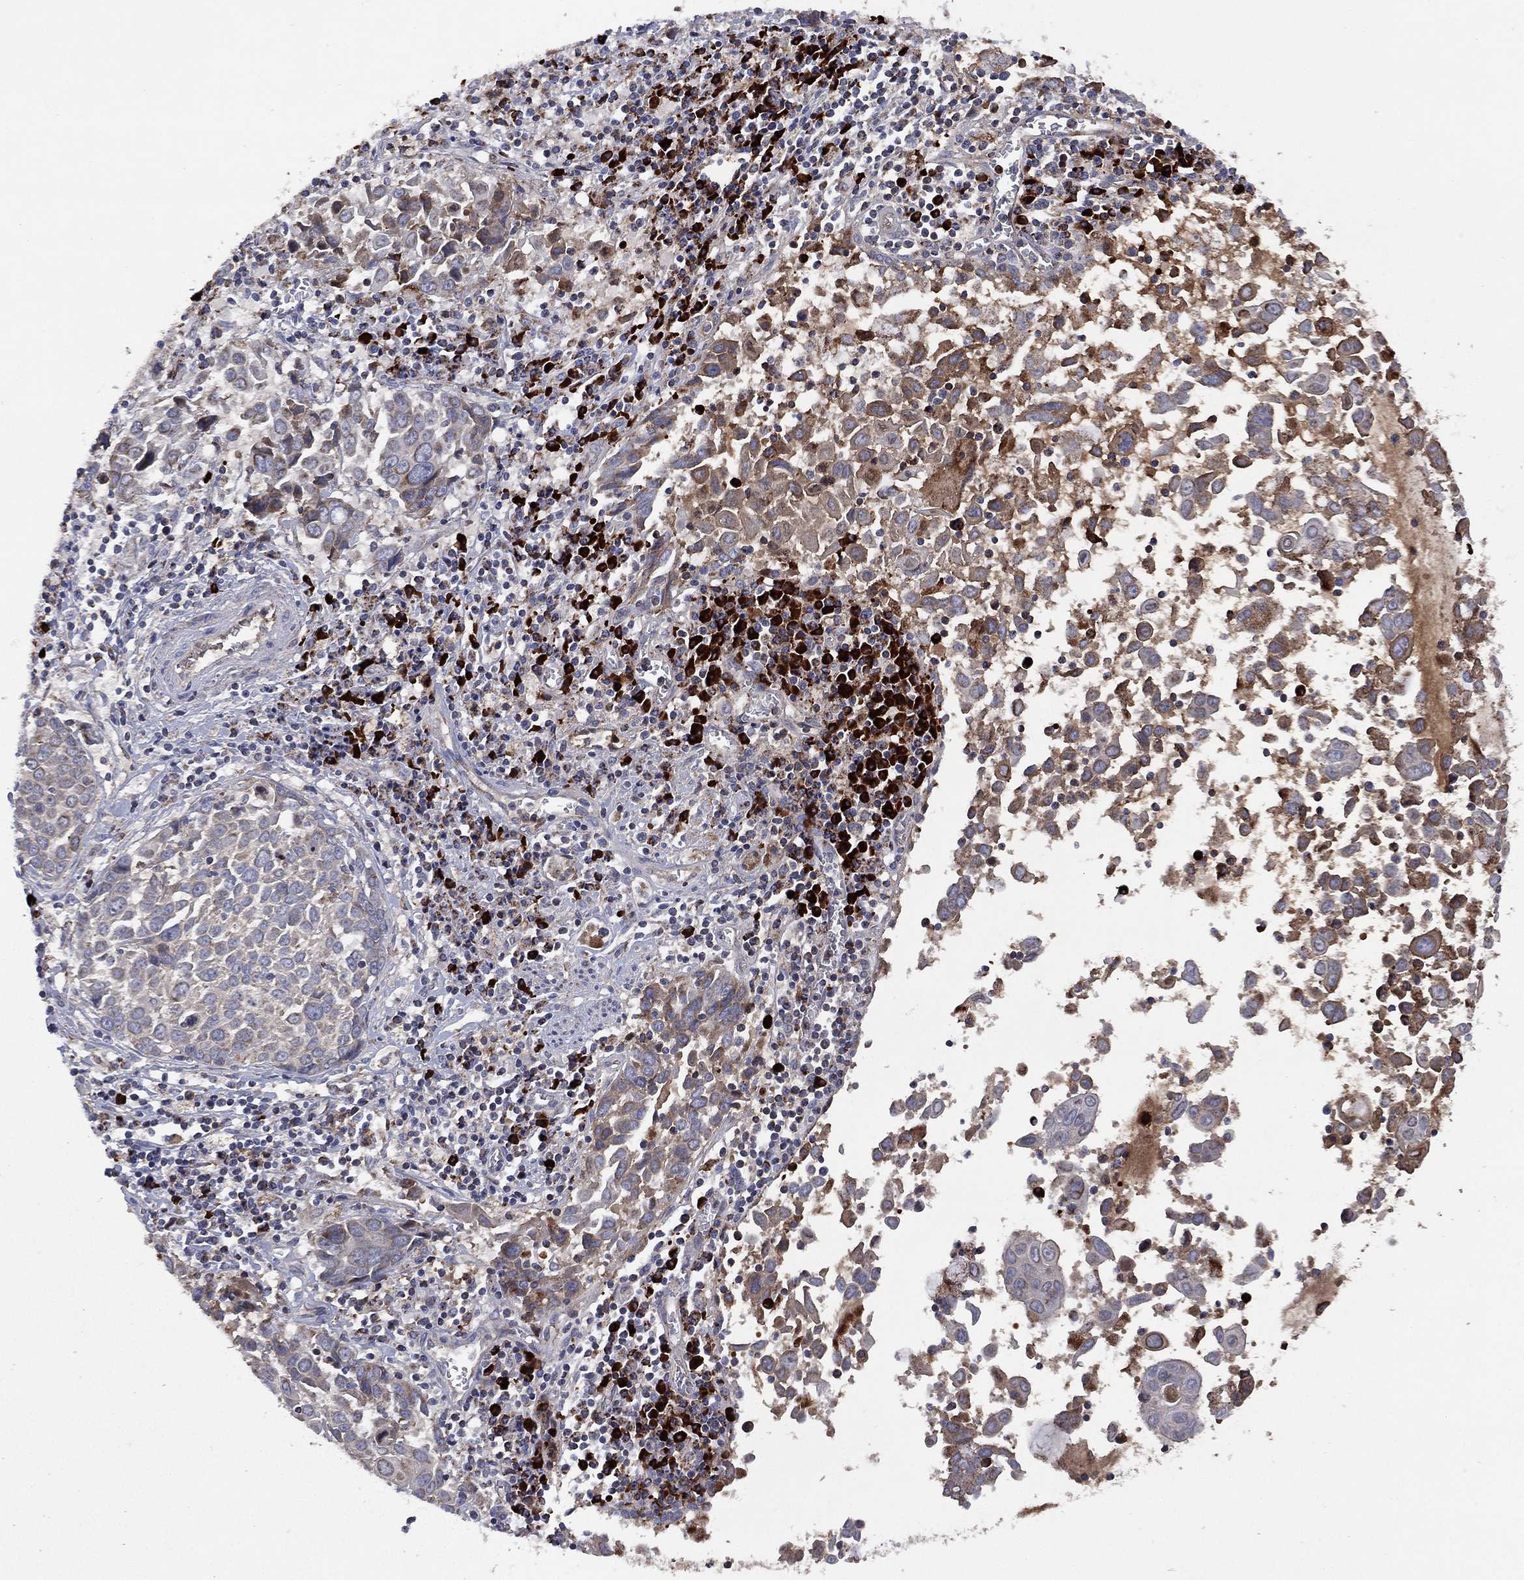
{"staining": {"intensity": "moderate", "quantity": "<25%", "location": "cytoplasmic/membranous"}, "tissue": "lung cancer", "cell_type": "Tumor cells", "image_type": "cancer", "snomed": [{"axis": "morphology", "description": "Squamous cell carcinoma, NOS"}, {"axis": "topography", "description": "Lung"}], "caption": "The image exhibits a brown stain indicating the presence of a protein in the cytoplasmic/membranous of tumor cells in lung cancer (squamous cell carcinoma).", "gene": "PPP2R5A", "patient": {"sex": "male", "age": 57}}